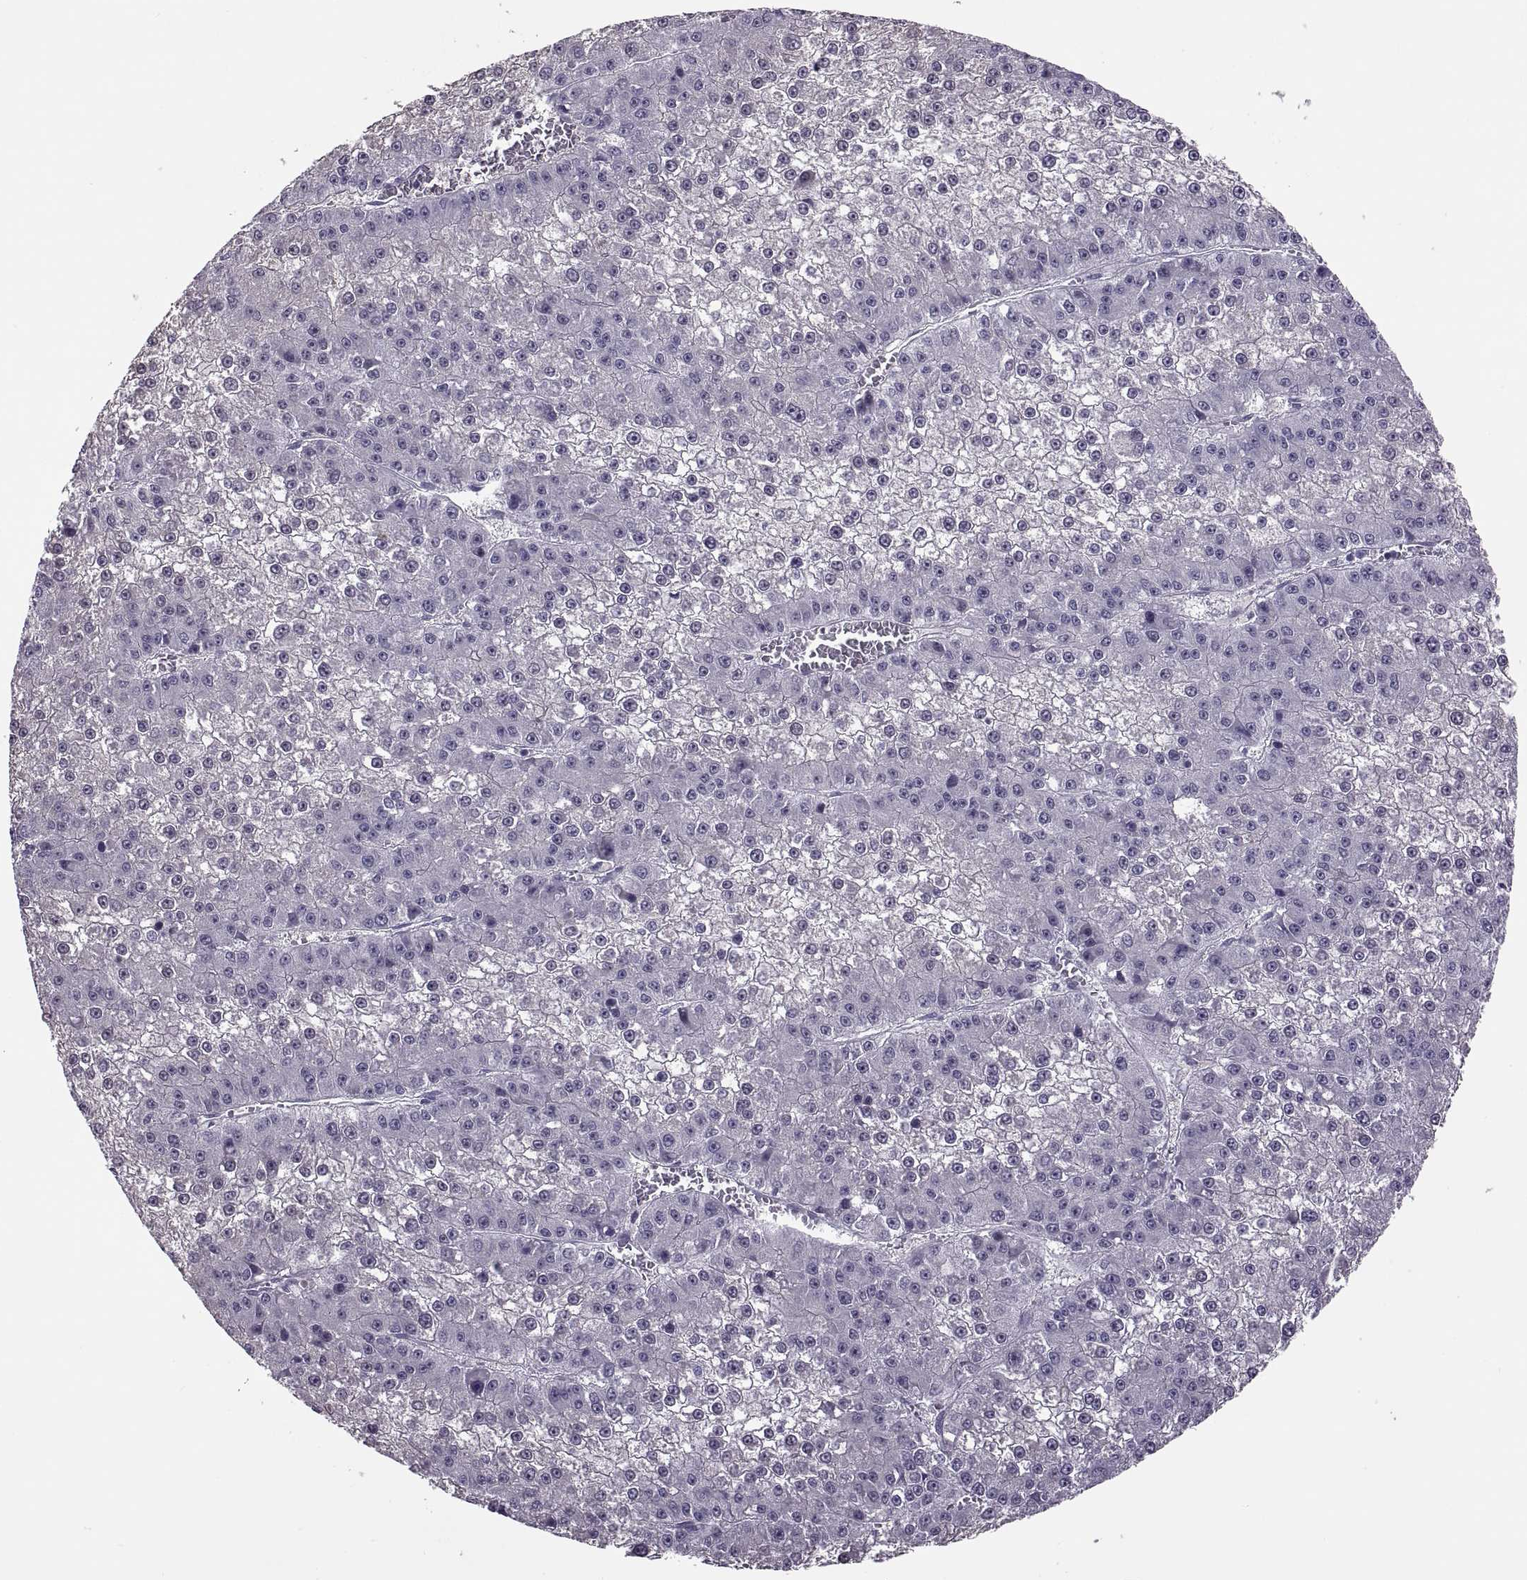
{"staining": {"intensity": "negative", "quantity": "none", "location": "none"}, "tissue": "liver cancer", "cell_type": "Tumor cells", "image_type": "cancer", "snomed": [{"axis": "morphology", "description": "Carcinoma, Hepatocellular, NOS"}, {"axis": "topography", "description": "Liver"}], "caption": "This is a histopathology image of immunohistochemistry staining of liver hepatocellular carcinoma, which shows no staining in tumor cells. Nuclei are stained in blue.", "gene": "MAGEB1", "patient": {"sex": "female", "age": 73}}